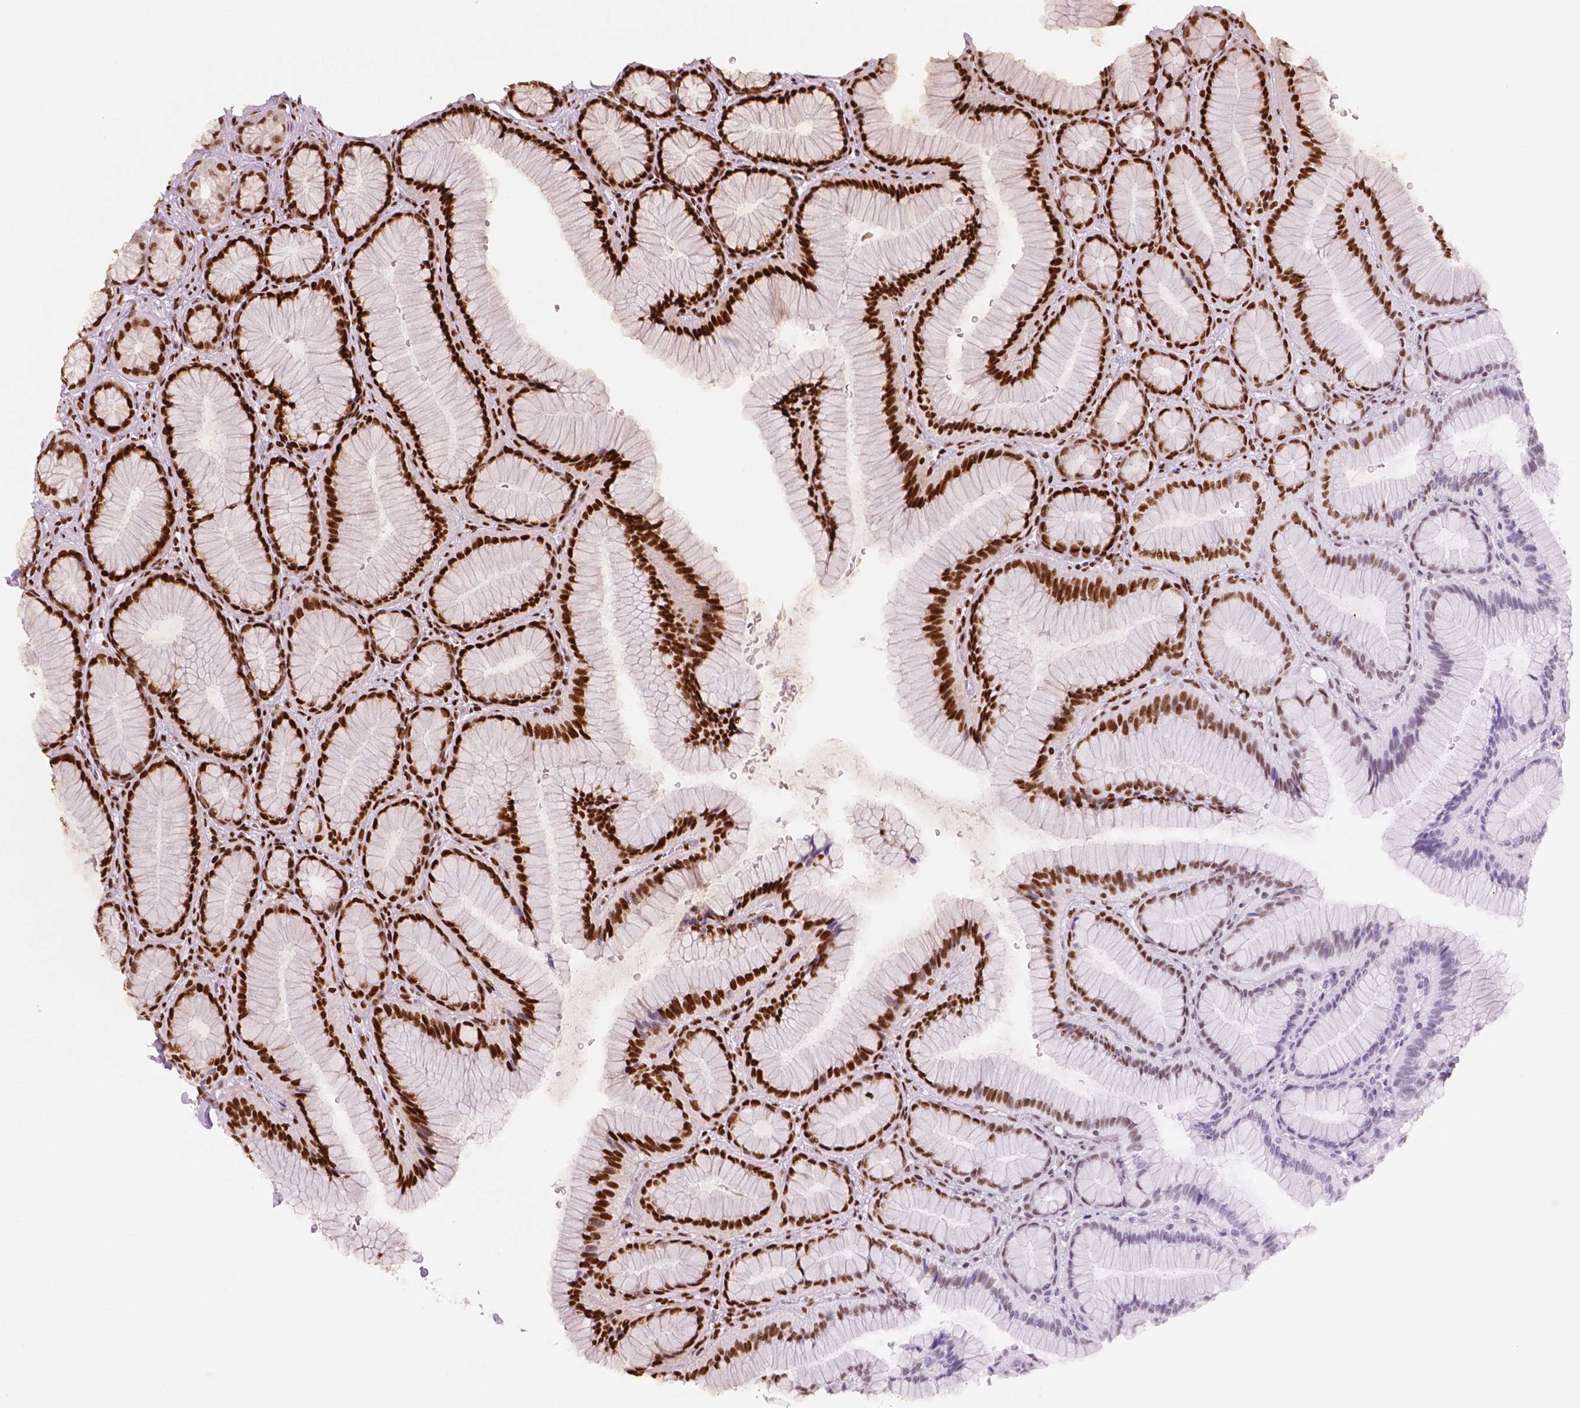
{"staining": {"intensity": "strong", "quantity": "25%-75%", "location": "nuclear"}, "tissue": "stomach", "cell_type": "Glandular cells", "image_type": "normal", "snomed": [{"axis": "morphology", "description": "Normal tissue, NOS"}, {"axis": "morphology", "description": "Adenocarcinoma, NOS"}, {"axis": "morphology", "description": "Adenocarcinoma, High grade"}, {"axis": "topography", "description": "Stomach, upper"}, {"axis": "topography", "description": "Stomach"}], "caption": "Immunohistochemical staining of unremarkable human stomach reveals strong nuclear protein positivity in approximately 25%-75% of glandular cells.", "gene": "BRD4", "patient": {"sex": "female", "age": 65}}